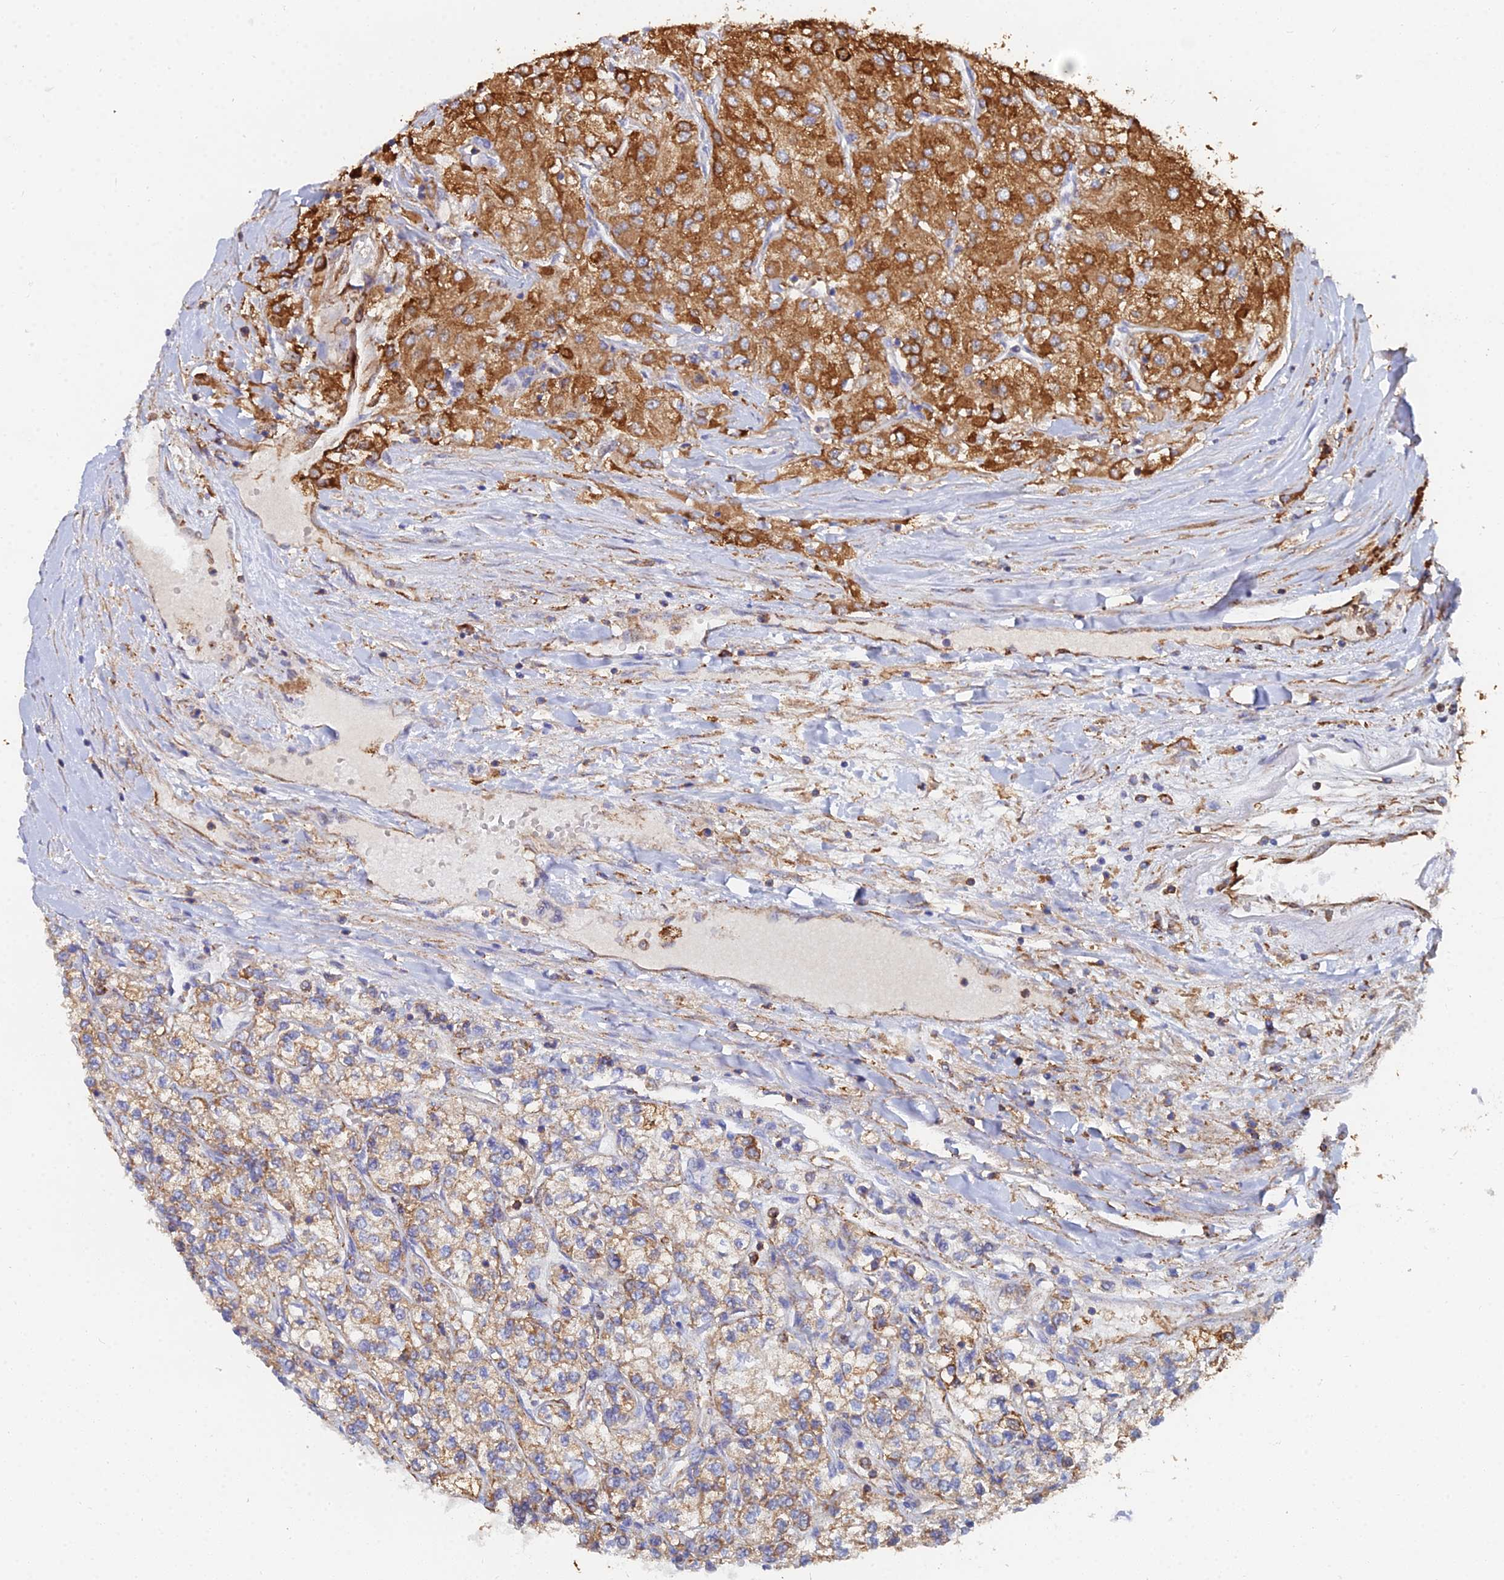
{"staining": {"intensity": "strong", "quantity": ">75%", "location": "cytoplasmic/membranous"}, "tissue": "renal cancer", "cell_type": "Tumor cells", "image_type": "cancer", "snomed": [{"axis": "morphology", "description": "Adenocarcinoma, NOS"}, {"axis": "topography", "description": "Kidney"}], "caption": "Protein expression analysis of human renal adenocarcinoma reveals strong cytoplasmic/membranous staining in about >75% of tumor cells.", "gene": "GPR42", "patient": {"sex": "male", "age": 80}}